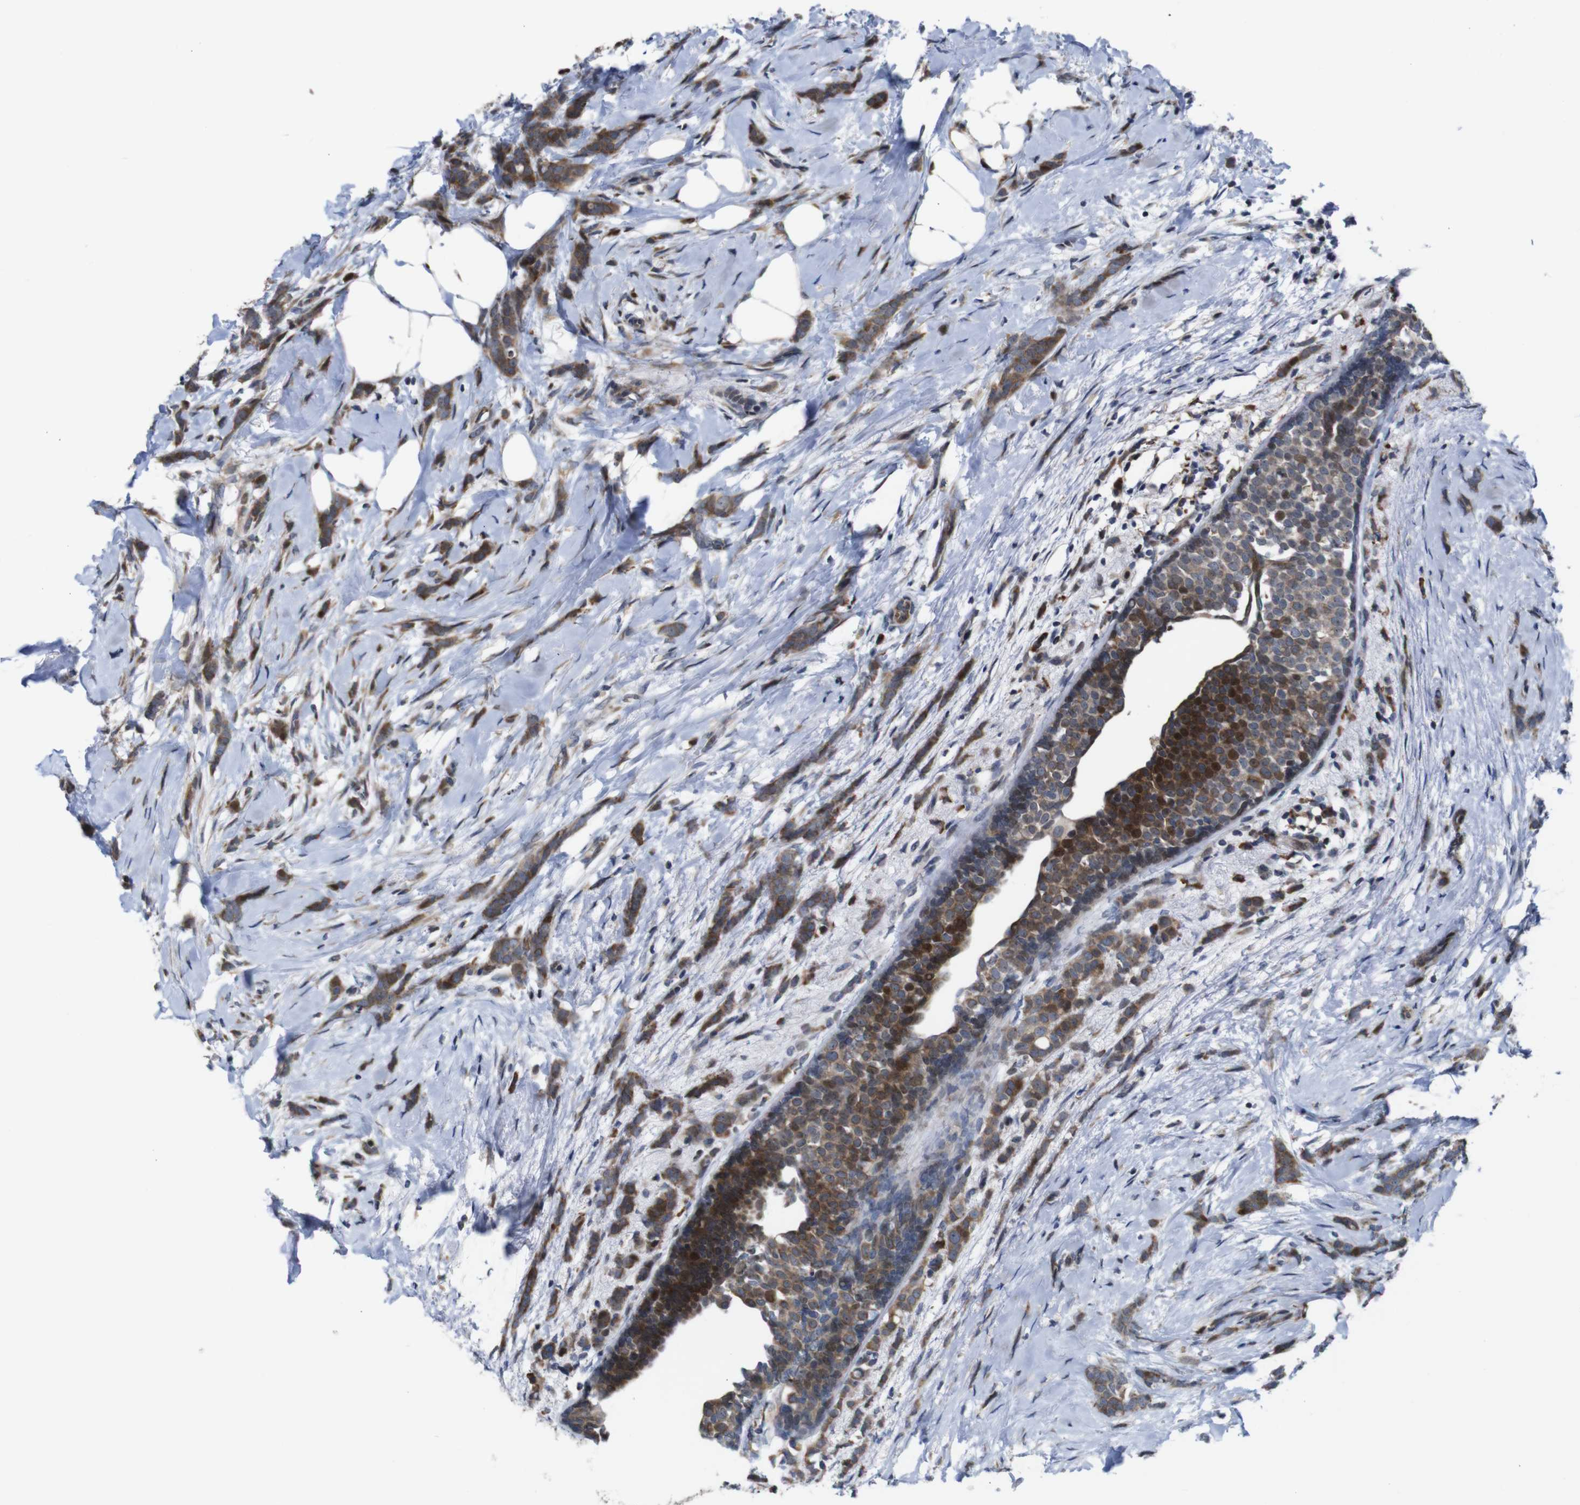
{"staining": {"intensity": "moderate", "quantity": ">75%", "location": "cytoplasmic/membranous"}, "tissue": "breast cancer", "cell_type": "Tumor cells", "image_type": "cancer", "snomed": [{"axis": "morphology", "description": "Lobular carcinoma, in situ"}, {"axis": "morphology", "description": "Lobular carcinoma"}, {"axis": "topography", "description": "Breast"}], "caption": "Breast cancer (lobular carcinoma in situ) stained for a protein (brown) displays moderate cytoplasmic/membranous positive expression in approximately >75% of tumor cells.", "gene": "PTPN1", "patient": {"sex": "female", "age": 41}}